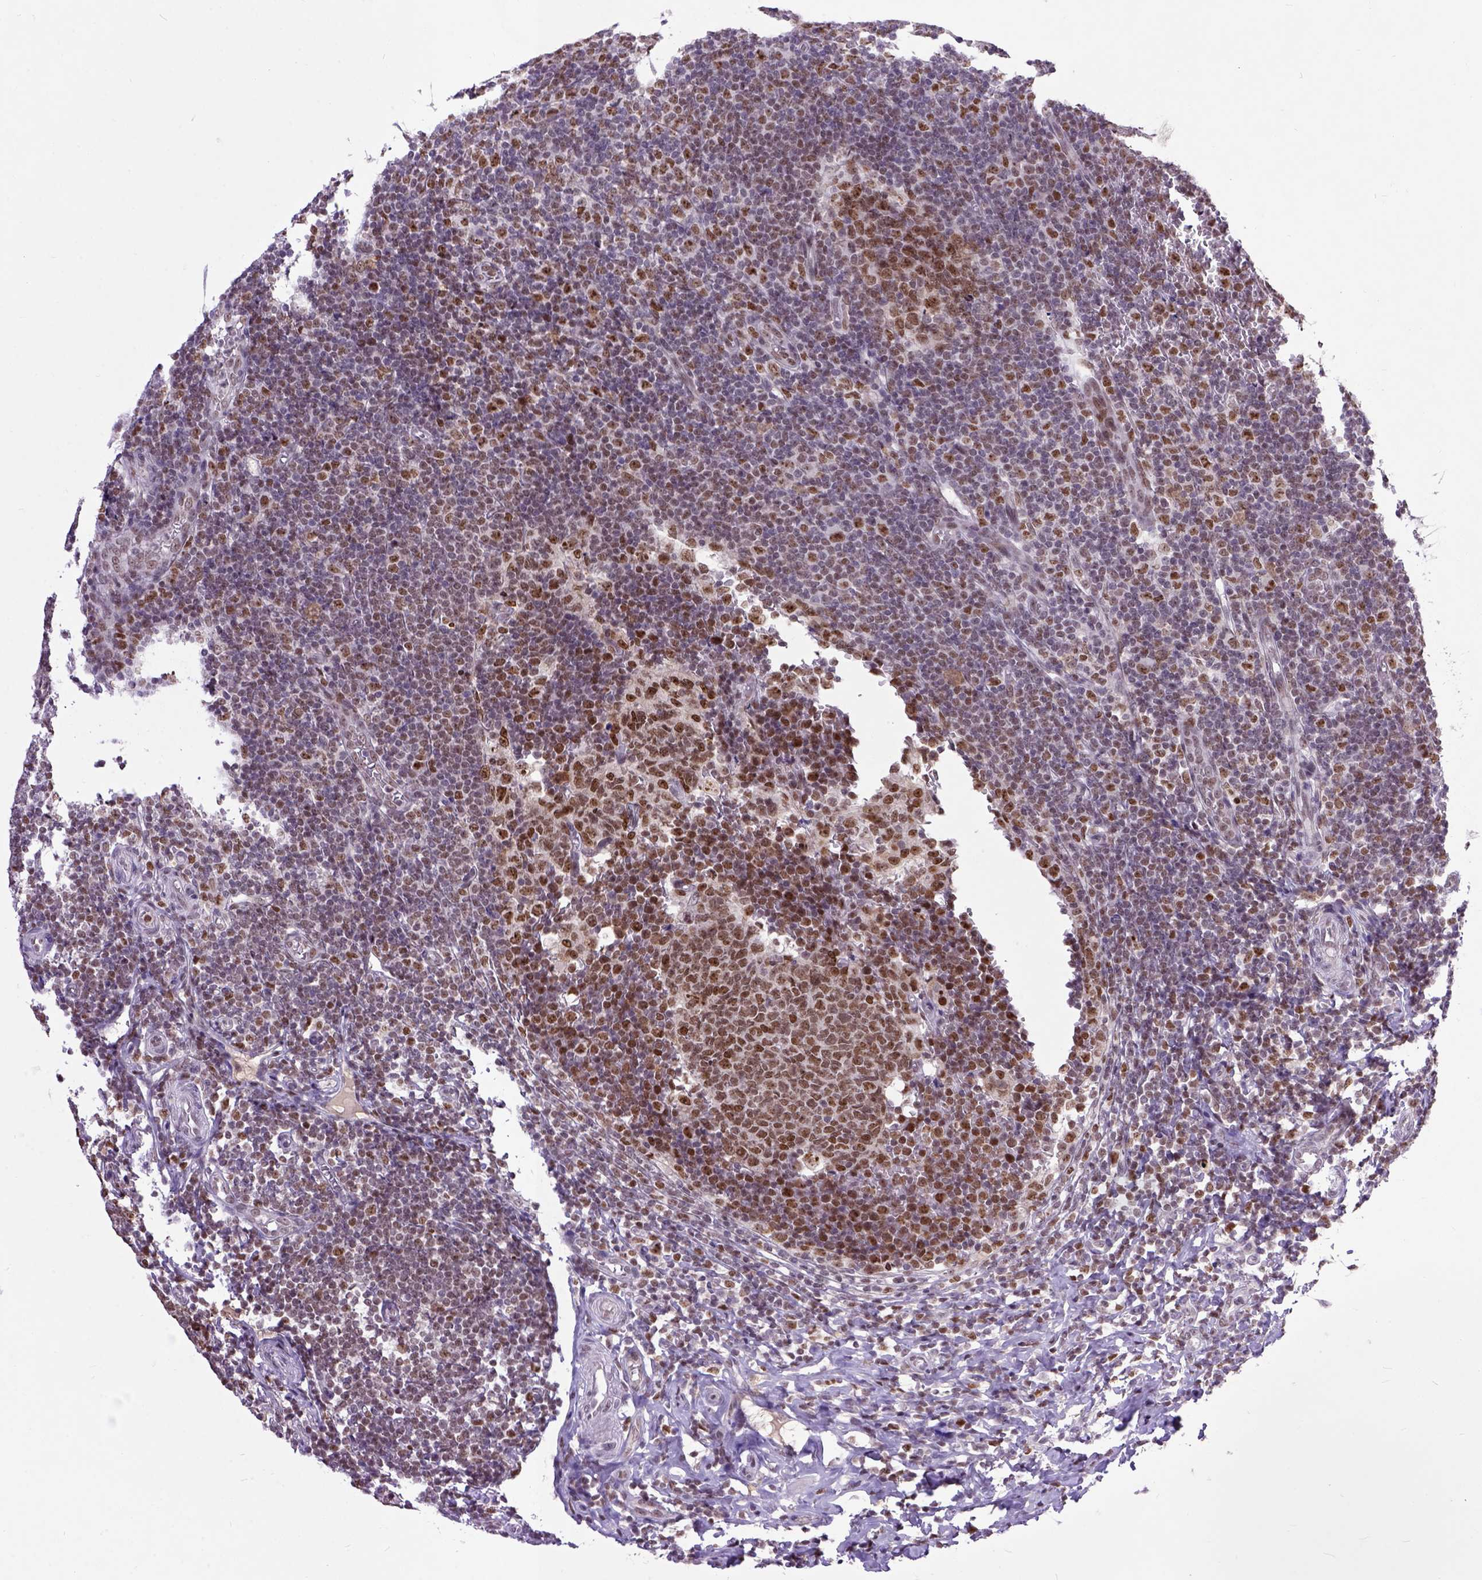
{"staining": {"intensity": "moderate", "quantity": ">75%", "location": "nuclear"}, "tissue": "appendix", "cell_type": "Glandular cells", "image_type": "normal", "snomed": [{"axis": "morphology", "description": "Normal tissue, NOS"}, {"axis": "topography", "description": "Appendix"}], "caption": "Immunohistochemistry (IHC) histopathology image of normal appendix stained for a protein (brown), which demonstrates medium levels of moderate nuclear staining in about >75% of glandular cells.", "gene": "RCC2", "patient": {"sex": "male", "age": 18}}